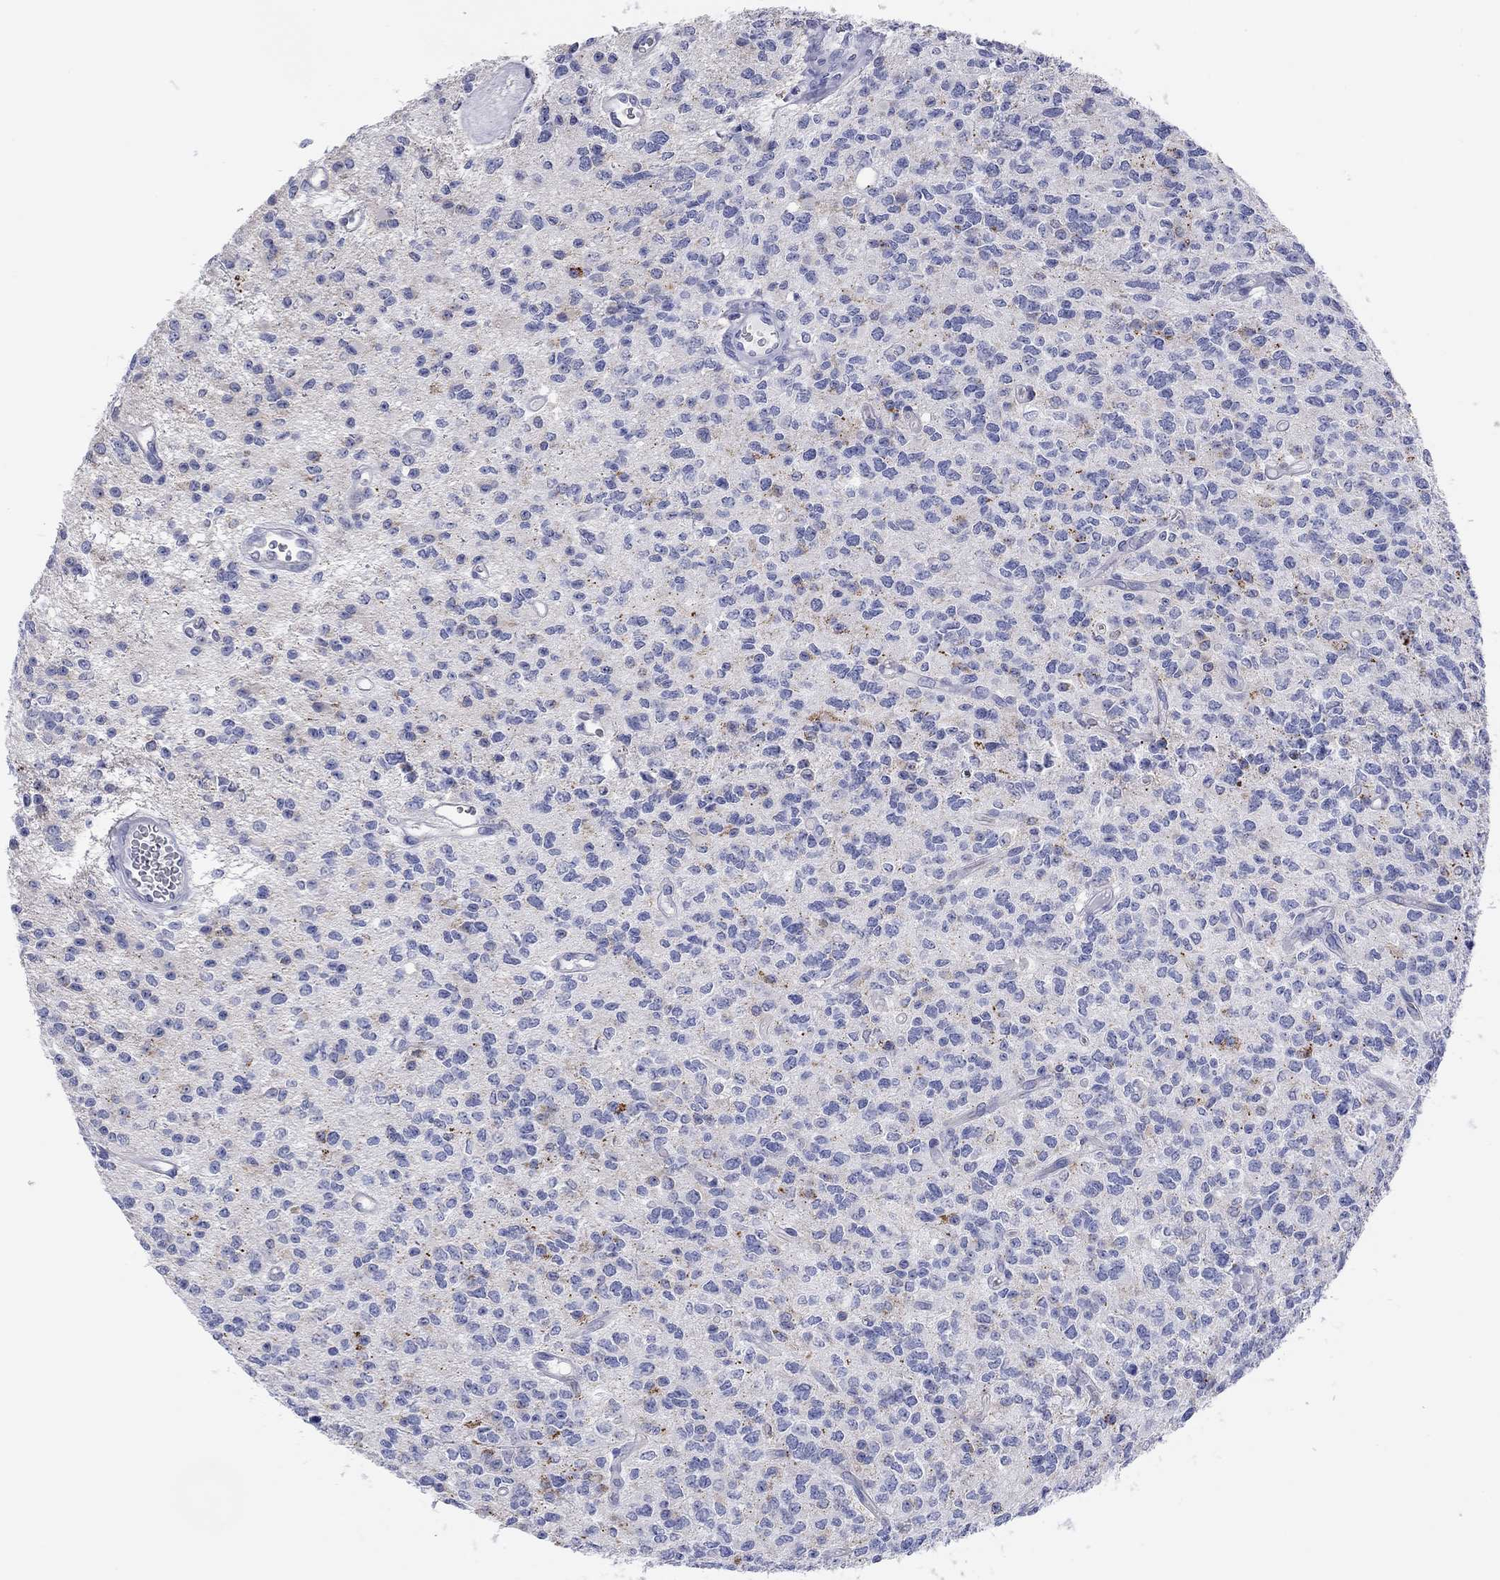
{"staining": {"intensity": "negative", "quantity": "none", "location": "none"}, "tissue": "glioma", "cell_type": "Tumor cells", "image_type": "cancer", "snomed": [{"axis": "morphology", "description": "Glioma, malignant, Low grade"}, {"axis": "topography", "description": "Brain"}], "caption": "The histopathology image reveals no significant expression in tumor cells of low-grade glioma (malignant).", "gene": "TMEM221", "patient": {"sex": "female", "age": 45}}